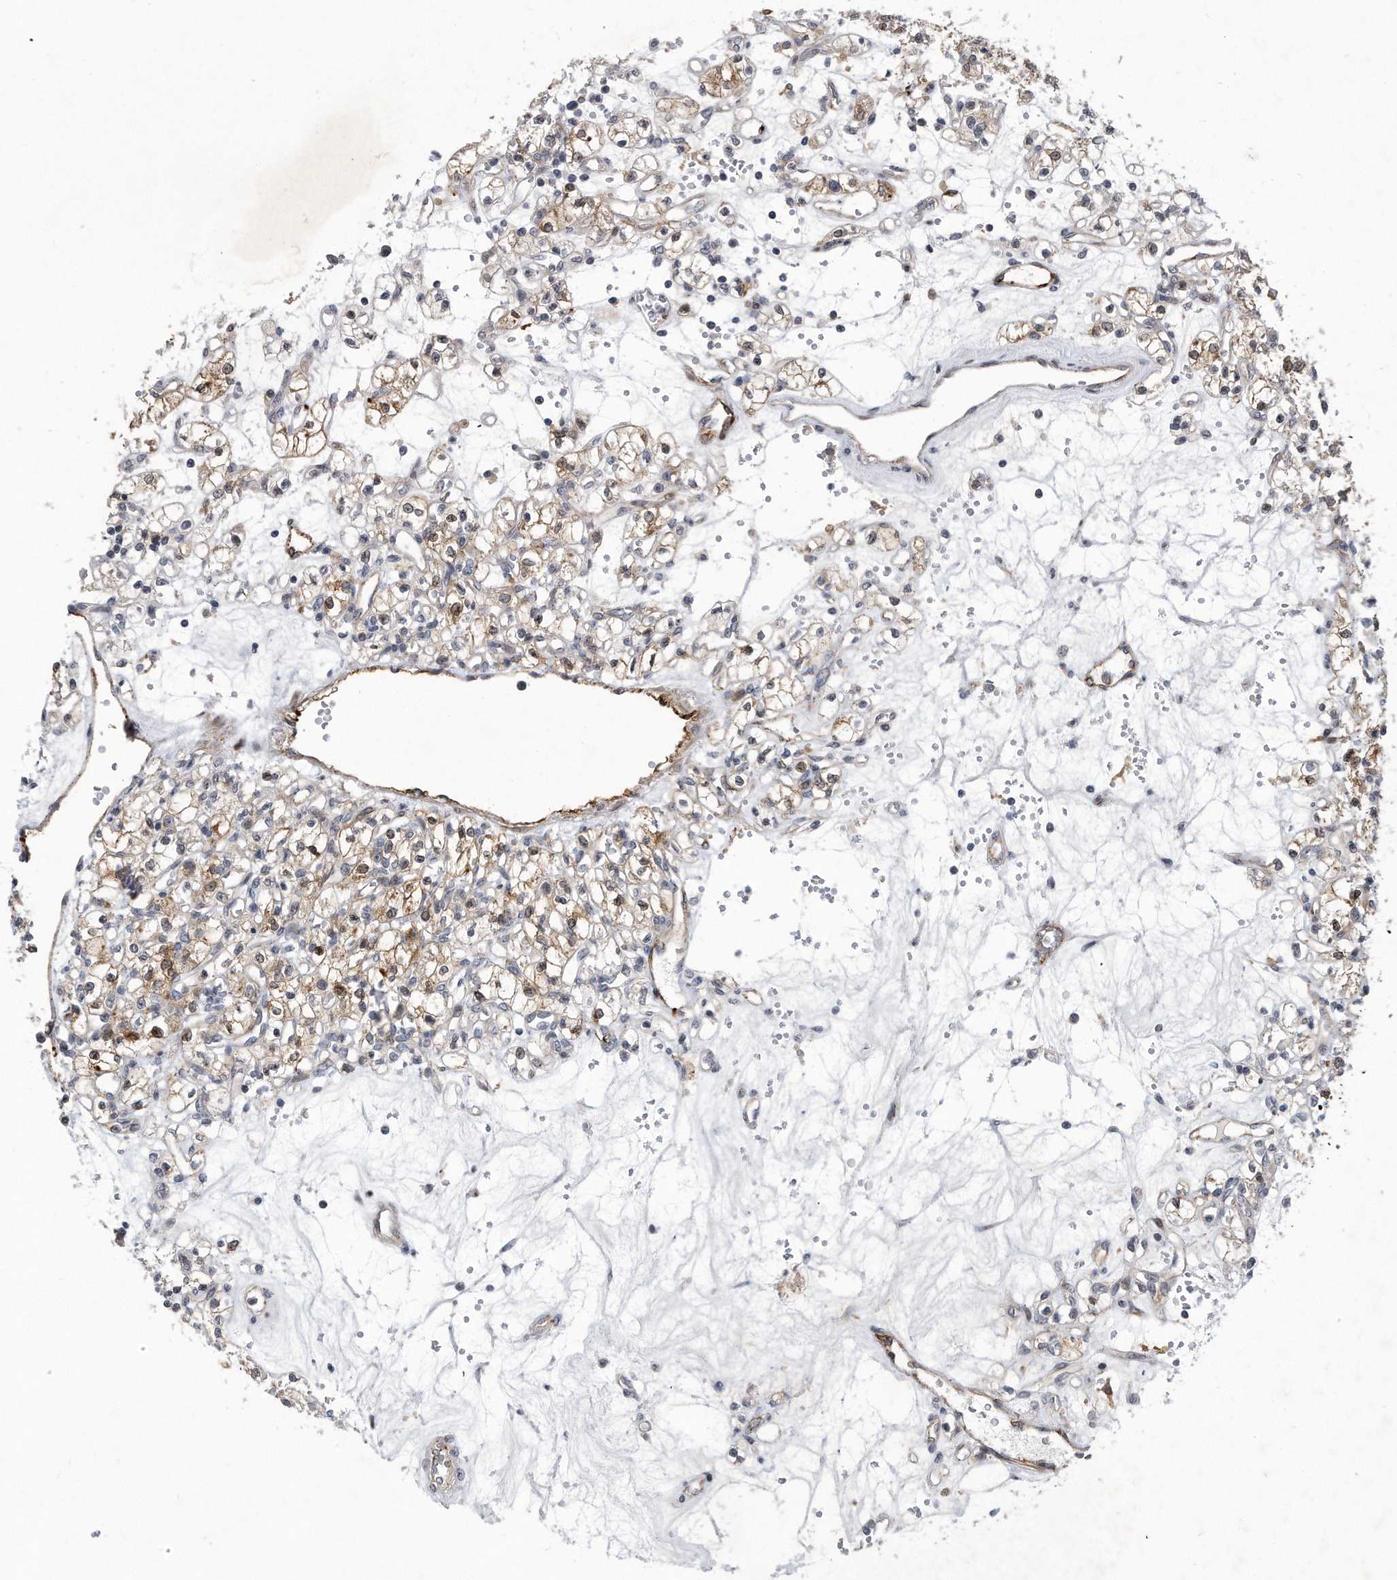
{"staining": {"intensity": "moderate", "quantity": "<25%", "location": "cytoplasmic/membranous"}, "tissue": "renal cancer", "cell_type": "Tumor cells", "image_type": "cancer", "snomed": [{"axis": "morphology", "description": "Adenocarcinoma, NOS"}, {"axis": "topography", "description": "Kidney"}], "caption": "Adenocarcinoma (renal) stained with DAB immunohistochemistry (IHC) reveals low levels of moderate cytoplasmic/membranous expression in about <25% of tumor cells. (DAB (3,3'-diaminobenzidine) IHC with brightfield microscopy, high magnification).", "gene": "PGBD2", "patient": {"sex": "female", "age": 59}}